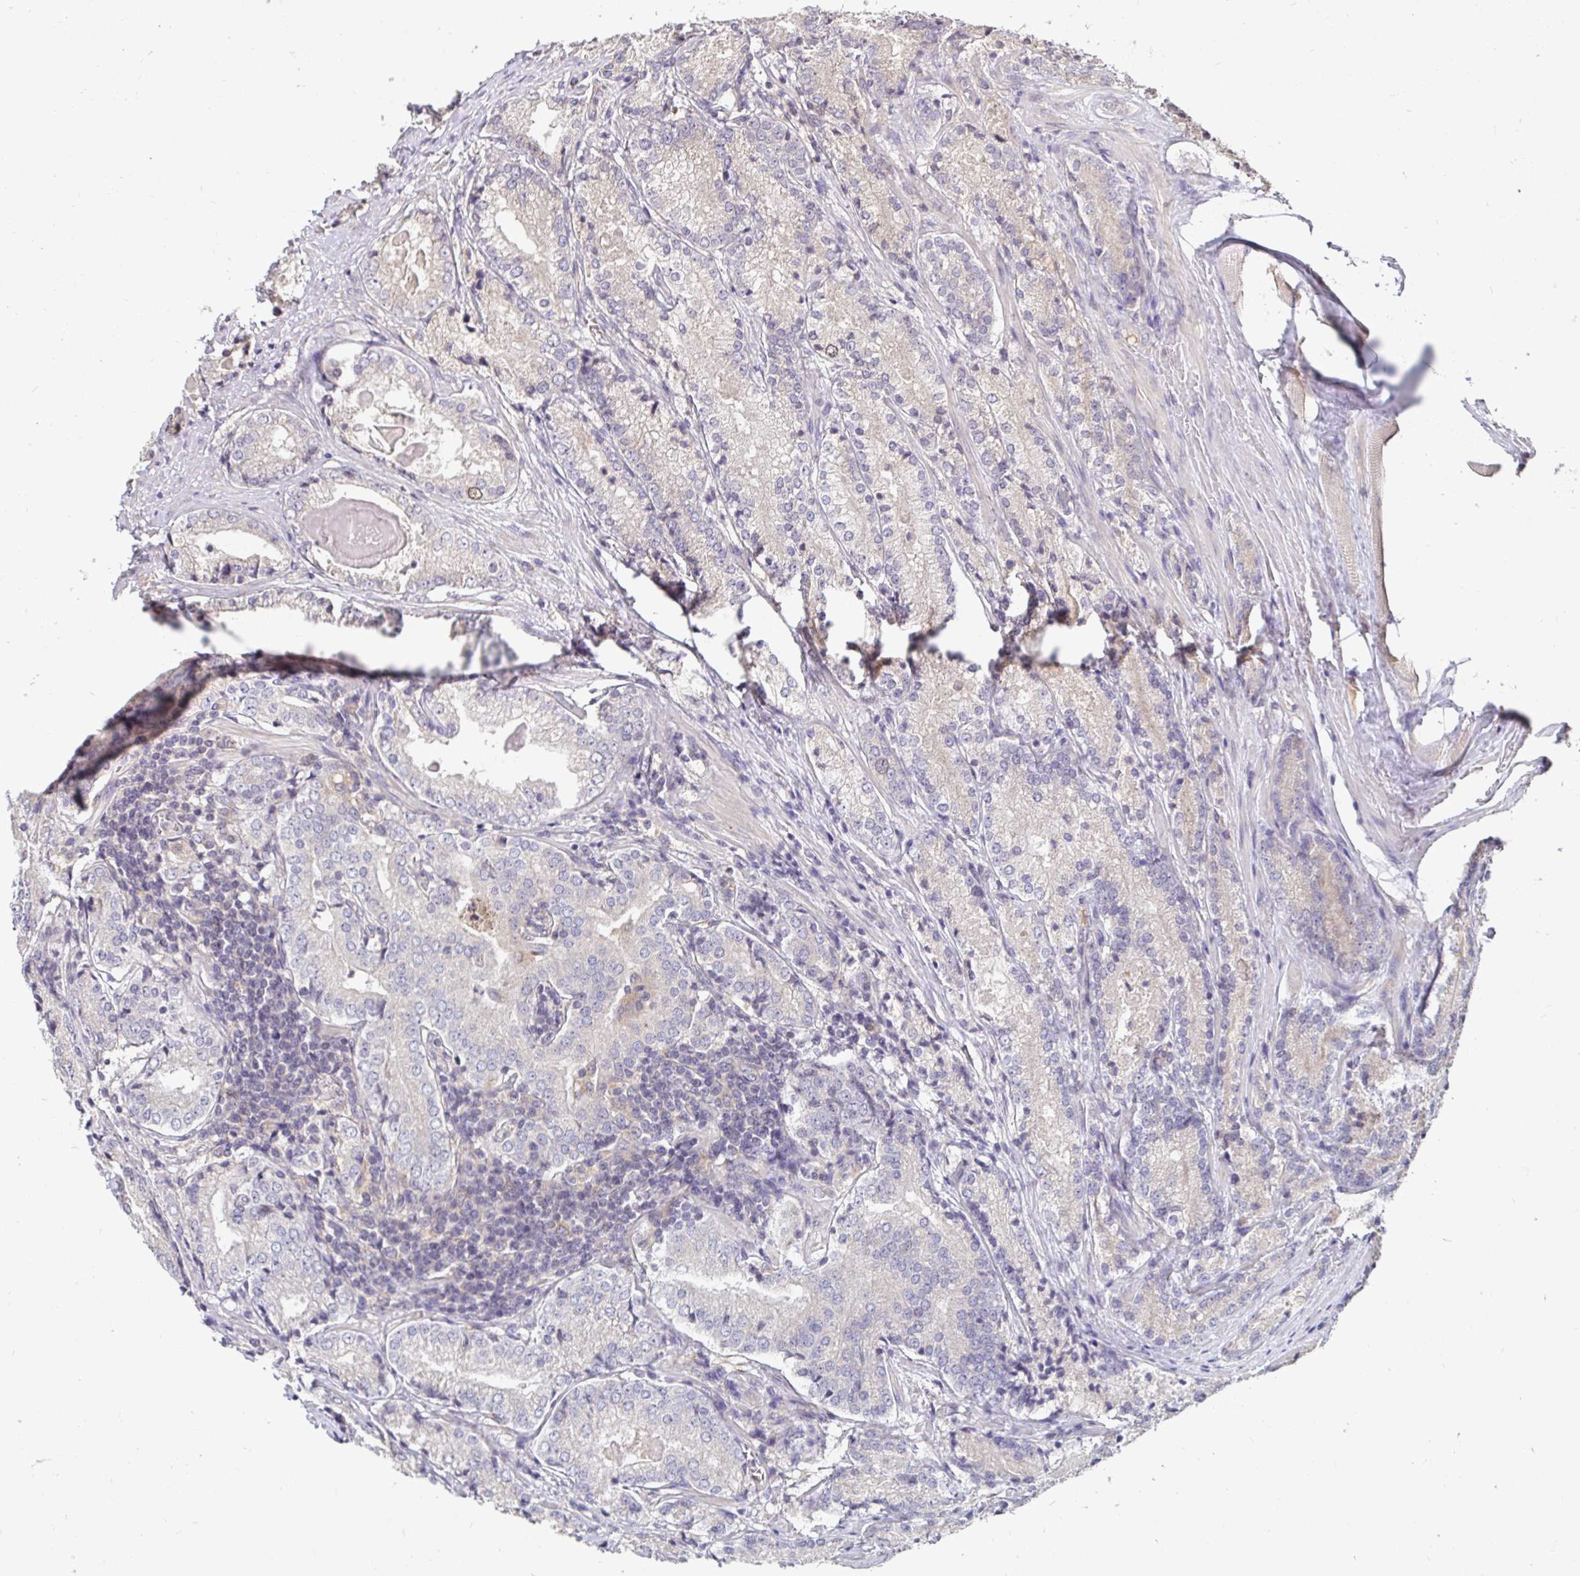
{"staining": {"intensity": "negative", "quantity": "none", "location": "none"}, "tissue": "prostate cancer", "cell_type": "Tumor cells", "image_type": "cancer", "snomed": [{"axis": "morphology", "description": "Adenocarcinoma, NOS"}, {"axis": "morphology", "description": "Adenocarcinoma, Low grade"}, {"axis": "topography", "description": "Prostate"}], "caption": "The photomicrograph reveals no significant positivity in tumor cells of adenocarcinoma (prostate).", "gene": "ANLN", "patient": {"sex": "male", "age": 68}}